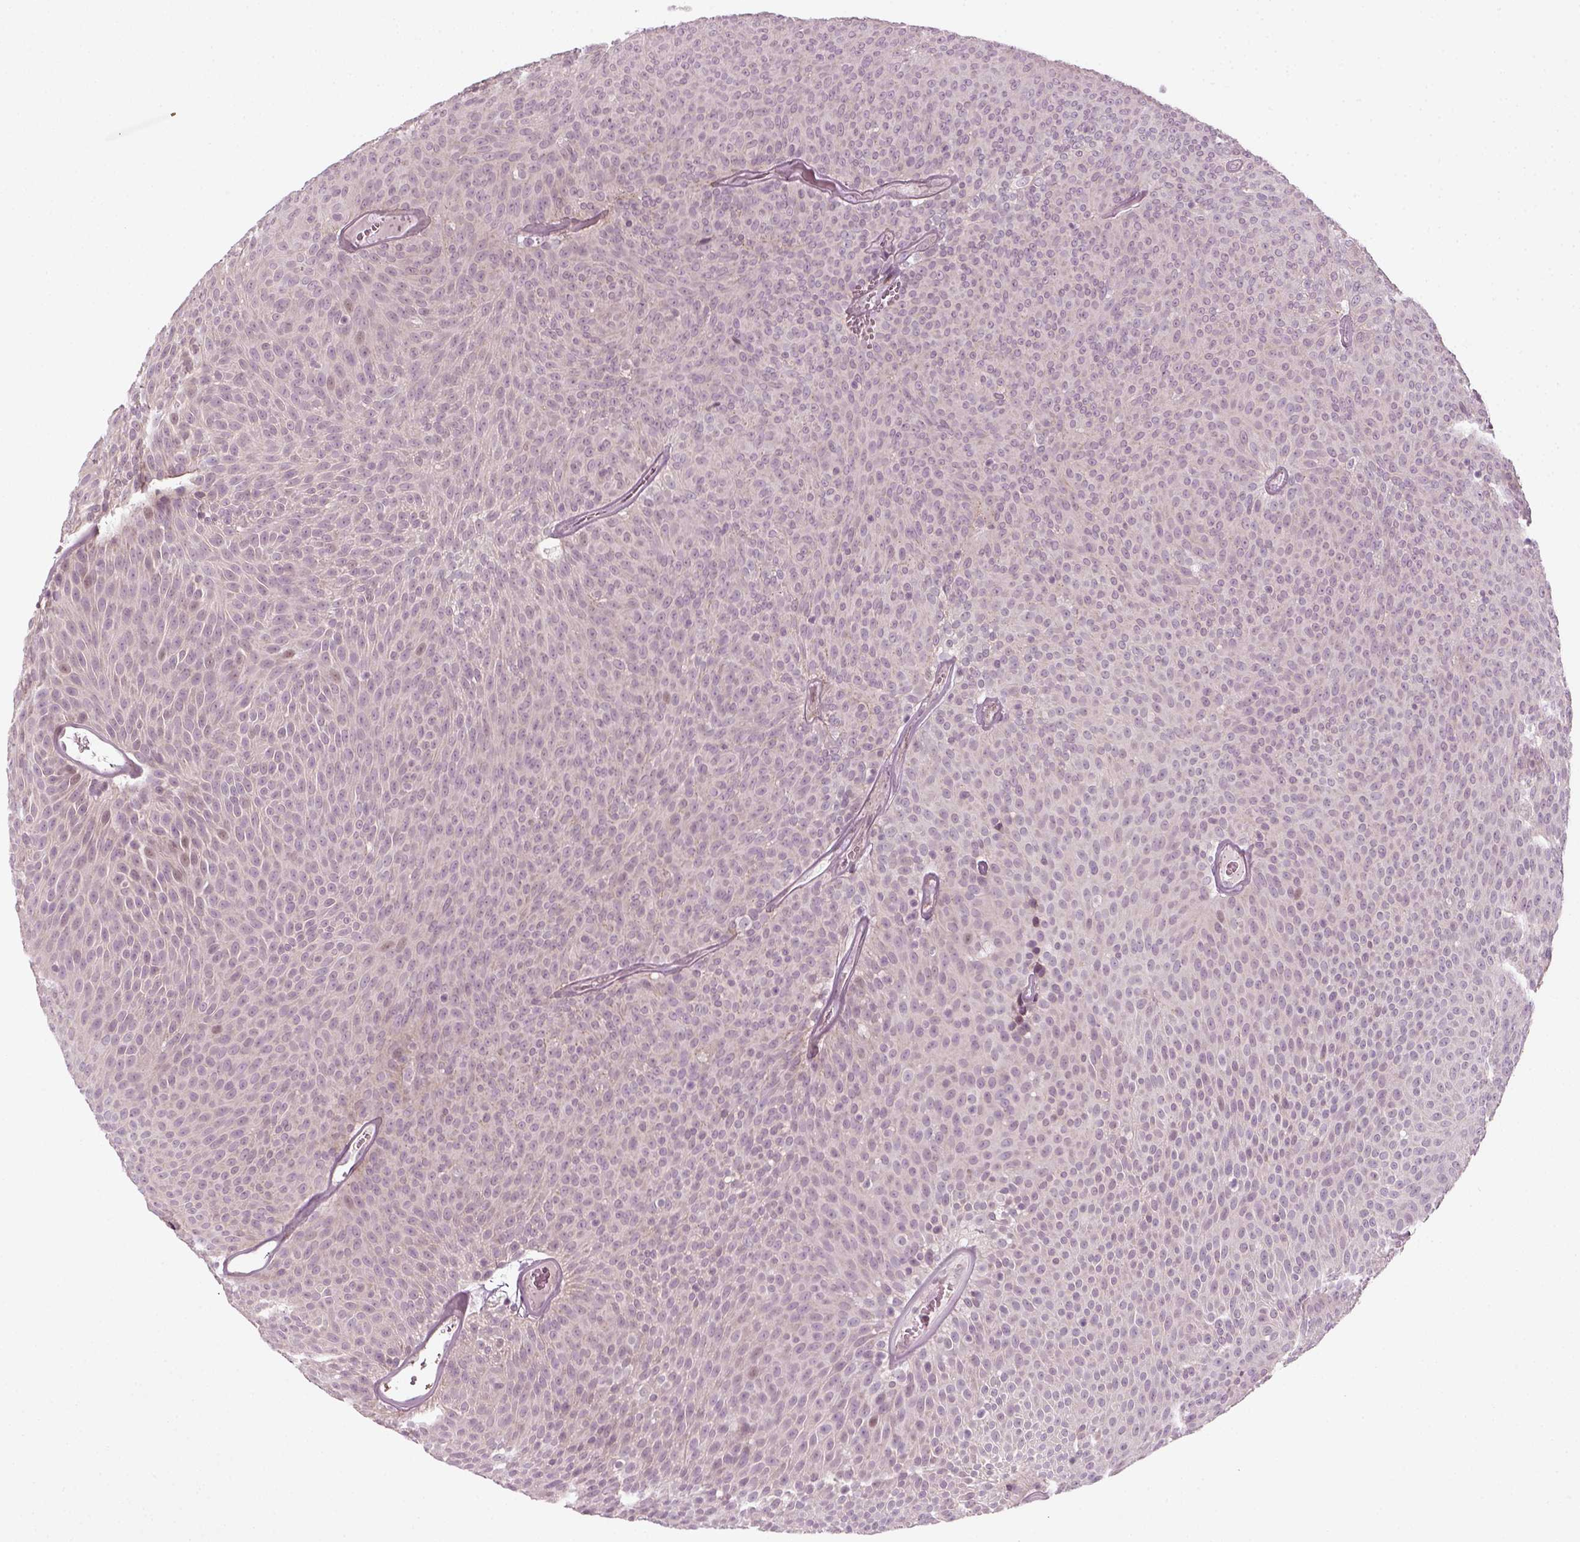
{"staining": {"intensity": "negative", "quantity": "none", "location": "none"}, "tissue": "urothelial cancer", "cell_type": "Tumor cells", "image_type": "cancer", "snomed": [{"axis": "morphology", "description": "Urothelial carcinoma, Low grade"}, {"axis": "topography", "description": "Urinary bladder"}], "caption": "This histopathology image is of urothelial carcinoma (low-grade) stained with IHC to label a protein in brown with the nuclei are counter-stained blue. There is no staining in tumor cells.", "gene": "MLIP", "patient": {"sex": "male", "age": 77}}